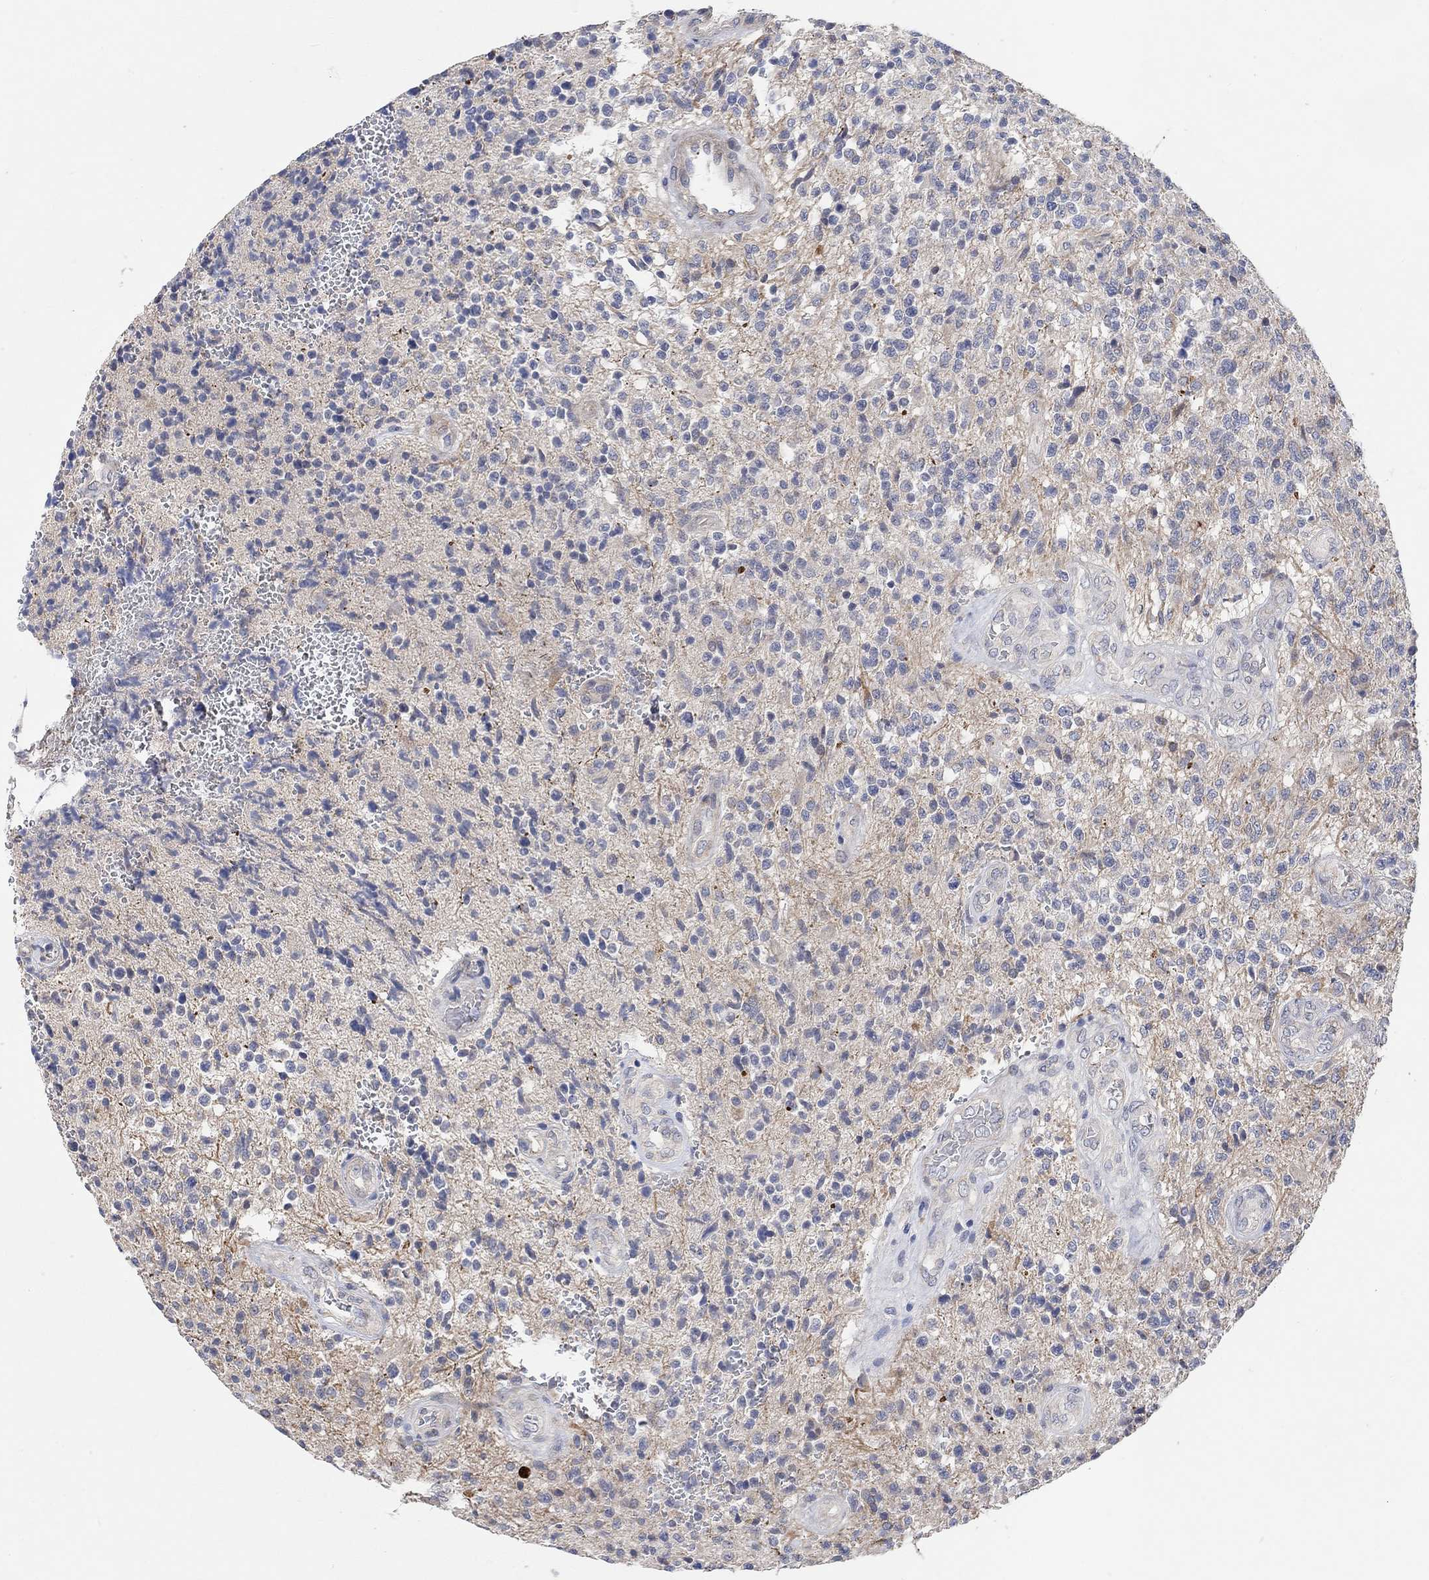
{"staining": {"intensity": "negative", "quantity": "none", "location": "none"}, "tissue": "glioma", "cell_type": "Tumor cells", "image_type": "cancer", "snomed": [{"axis": "morphology", "description": "Glioma, malignant, High grade"}, {"axis": "topography", "description": "Brain"}], "caption": "Immunohistochemistry micrograph of high-grade glioma (malignant) stained for a protein (brown), which displays no staining in tumor cells.", "gene": "HCRTR1", "patient": {"sex": "male", "age": 56}}